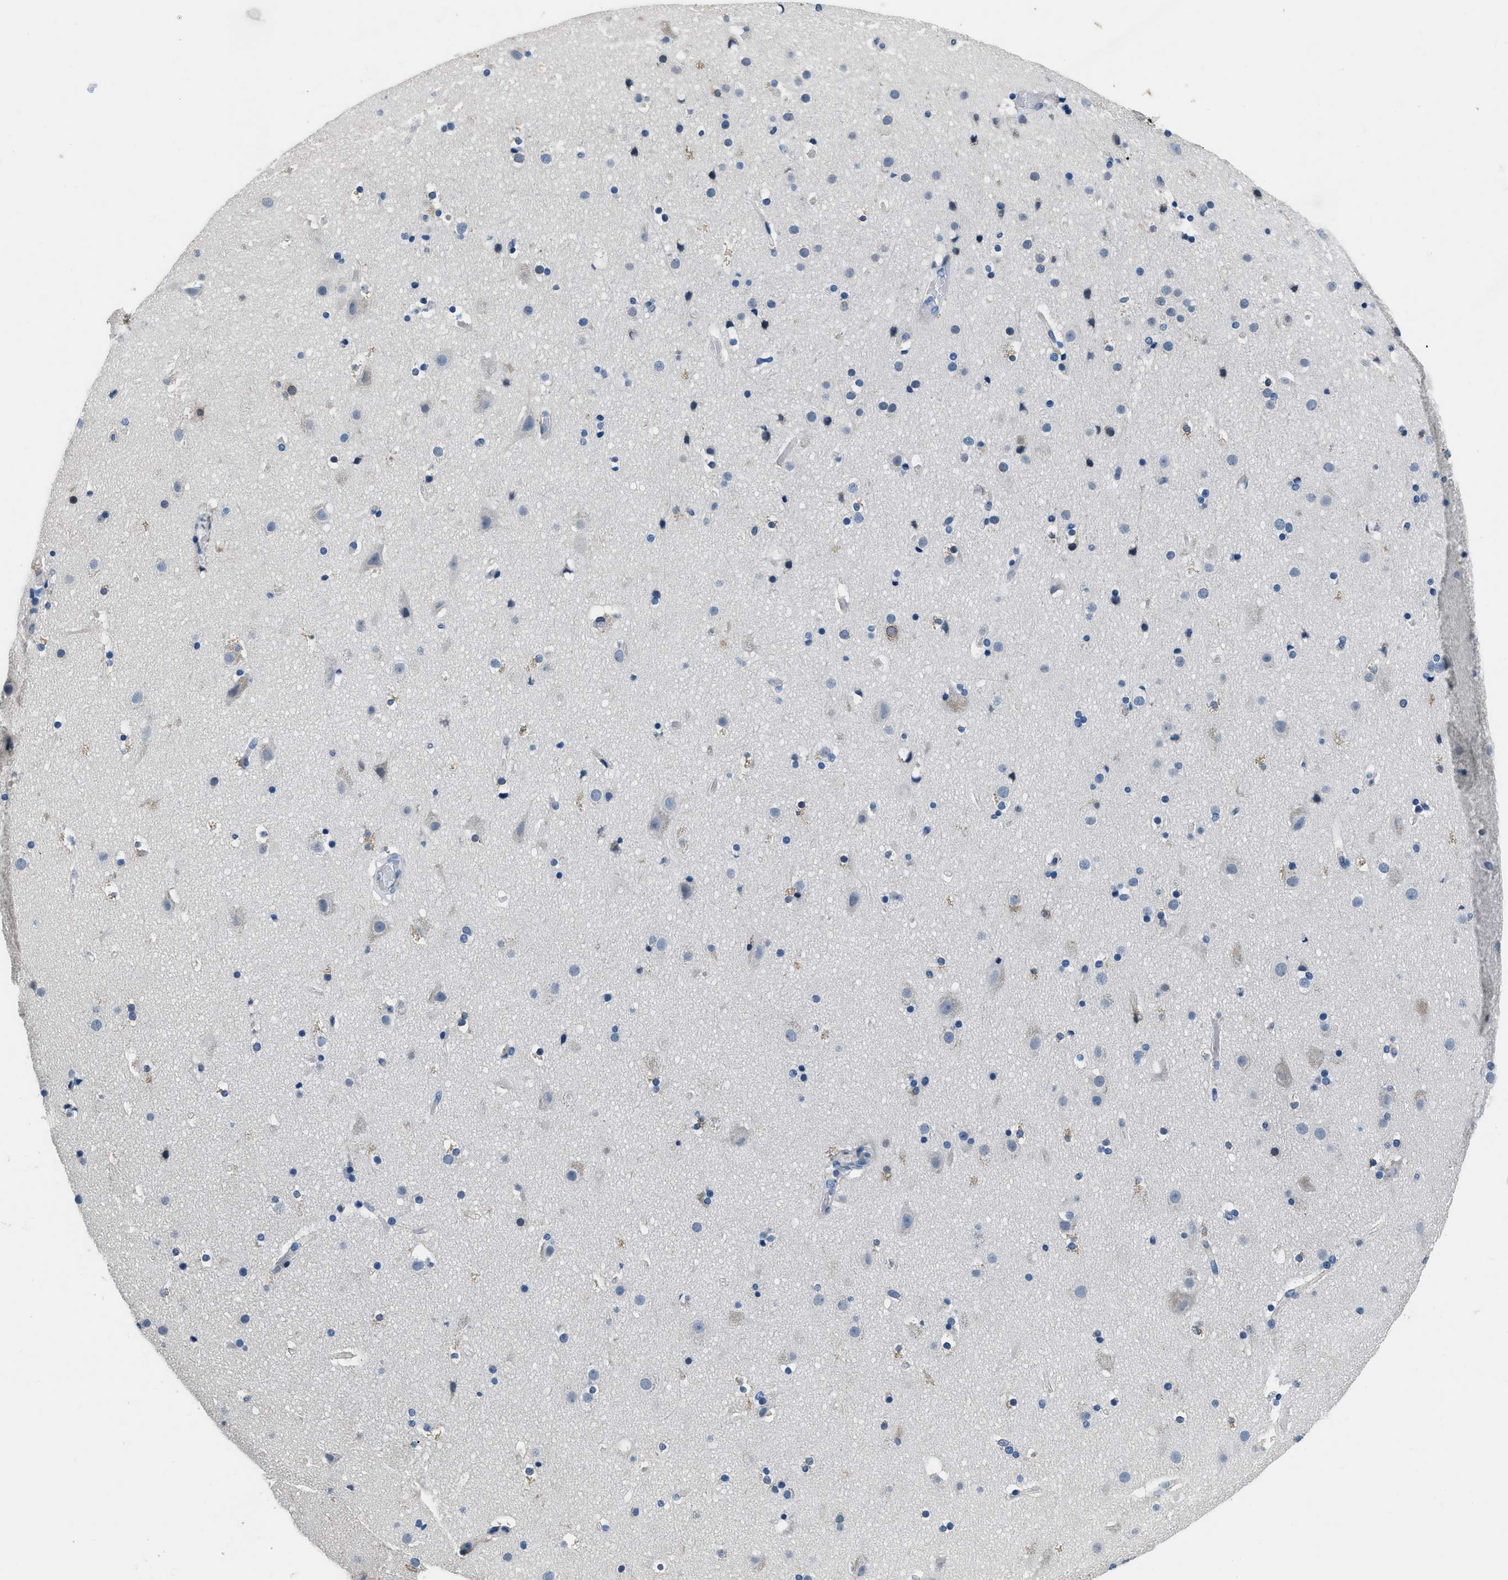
{"staining": {"intensity": "negative", "quantity": "none", "location": "none"}, "tissue": "cerebral cortex", "cell_type": "Endothelial cells", "image_type": "normal", "snomed": [{"axis": "morphology", "description": "Normal tissue, NOS"}, {"axis": "topography", "description": "Cerebral cortex"}], "caption": "Endothelial cells show no significant positivity in unremarkable cerebral cortex.", "gene": "GJA3", "patient": {"sex": "male", "age": 57}}